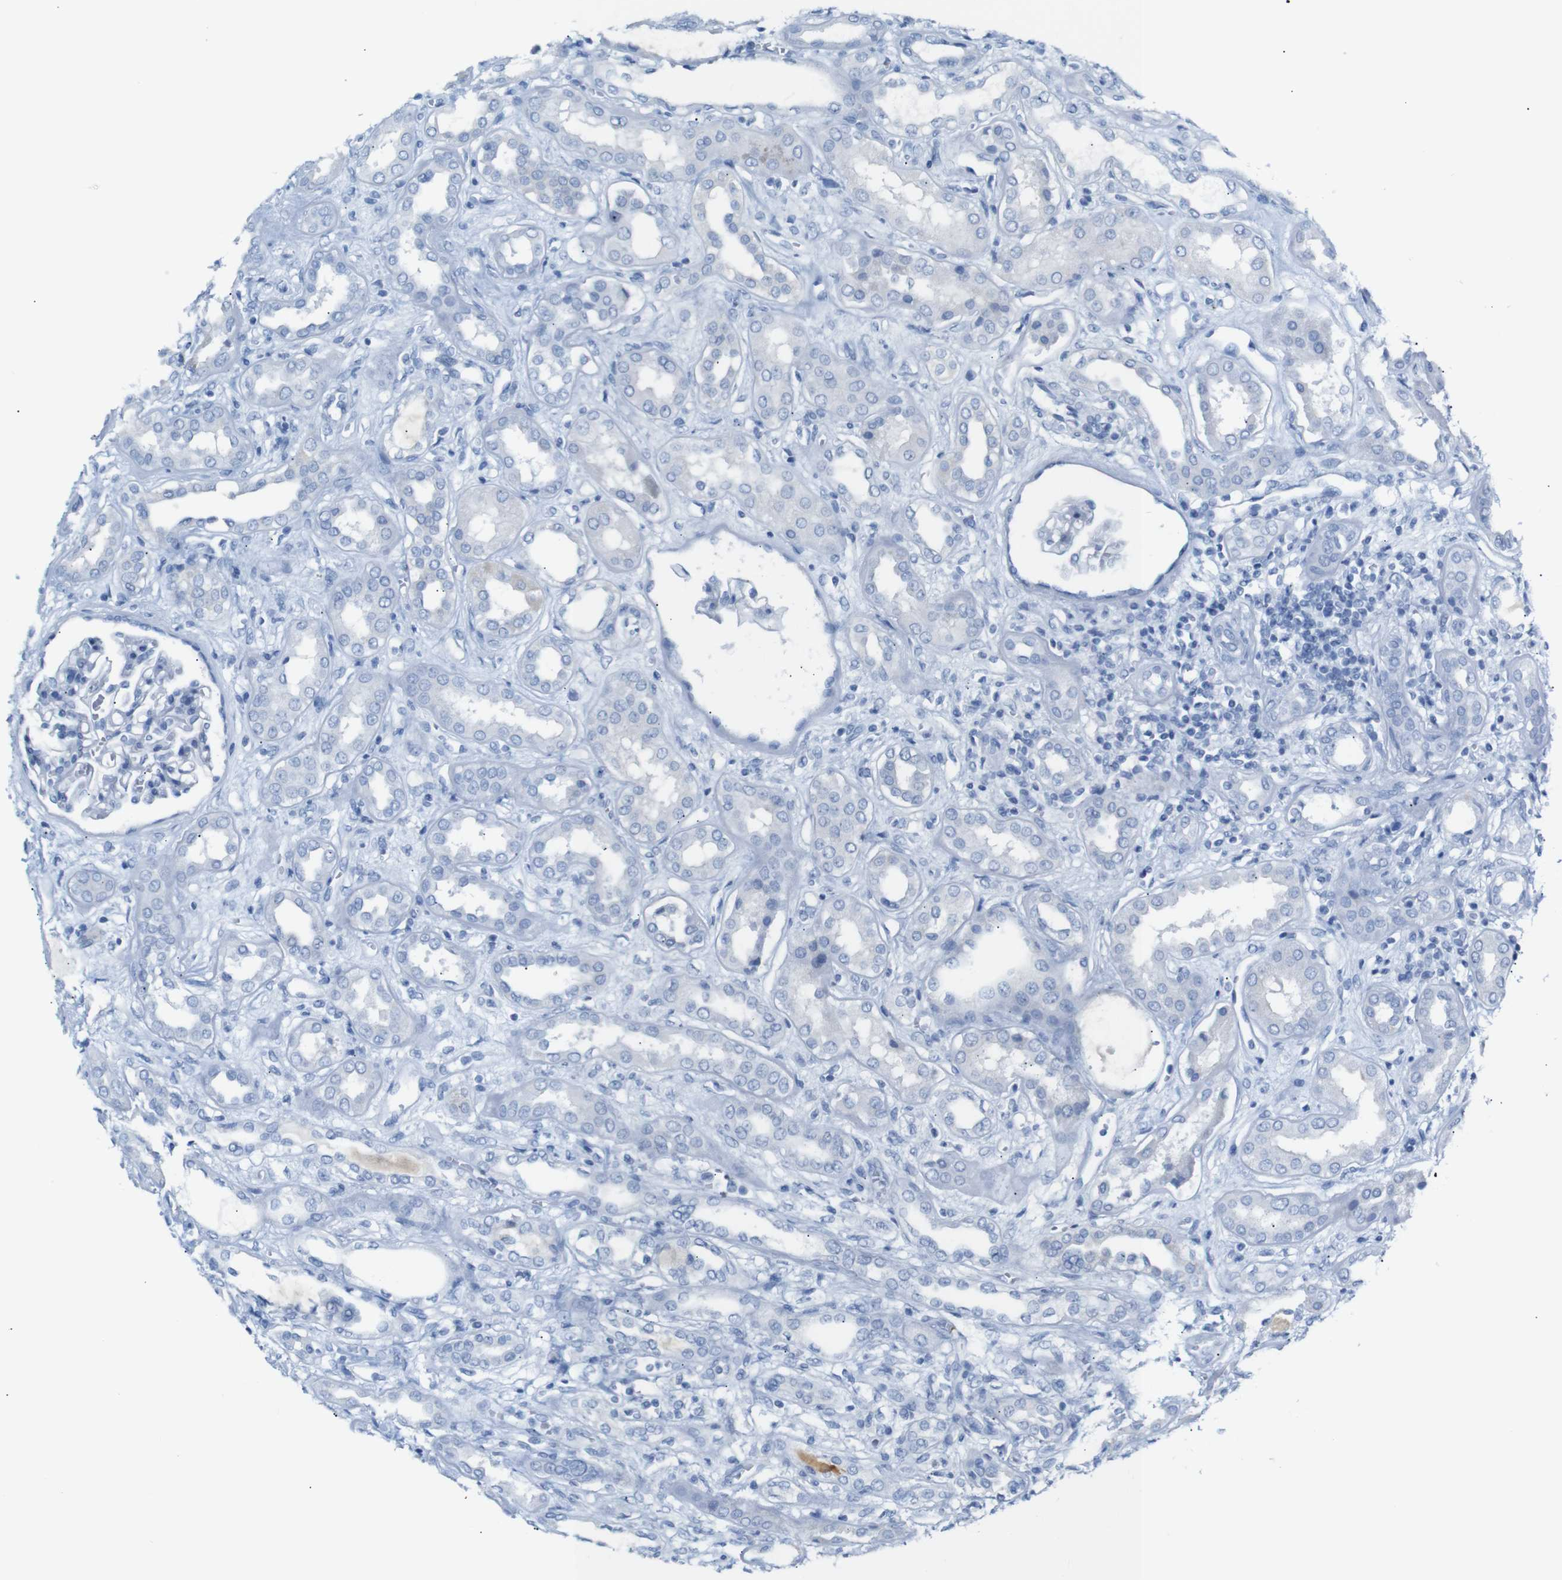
{"staining": {"intensity": "negative", "quantity": "none", "location": "none"}, "tissue": "kidney", "cell_type": "Cells in glomeruli", "image_type": "normal", "snomed": [{"axis": "morphology", "description": "Normal tissue, NOS"}, {"axis": "topography", "description": "Kidney"}], "caption": "The image displays no staining of cells in glomeruli in benign kidney. The staining was performed using DAB to visualize the protein expression in brown, while the nuclei were stained in blue with hematoxylin (Magnification: 20x).", "gene": "ERVMER34", "patient": {"sex": "male", "age": 59}}